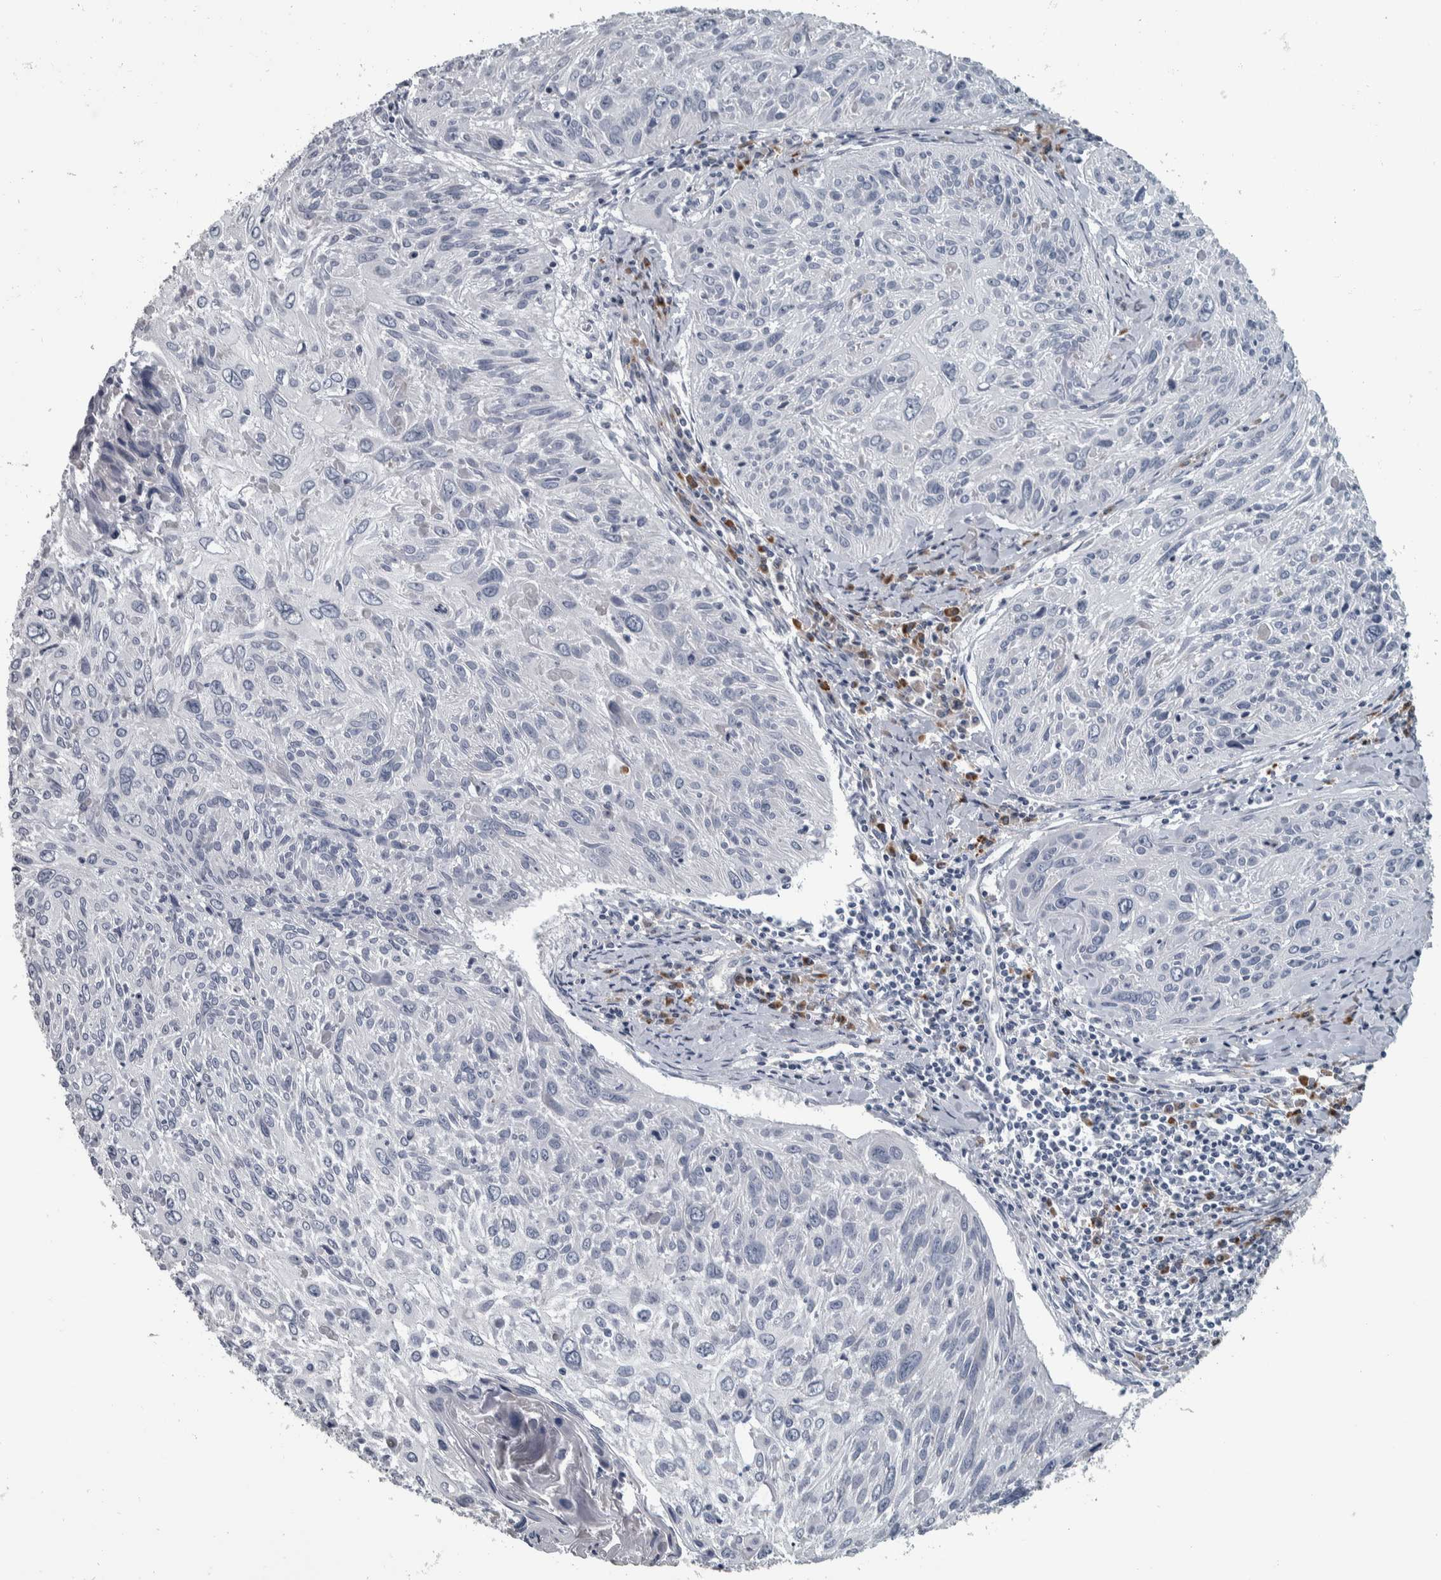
{"staining": {"intensity": "negative", "quantity": "none", "location": "none"}, "tissue": "cervical cancer", "cell_type": "Tumor cells", "image_type": "cancer", "snomed": [{"axis": "morphology", "description": "Squamous cell carcinoma, NOS"}, {"axis": "topography", "description": "Cervix"}], "caption": "Cervical cancer was stained to show a protein in brown. There is no significant expression in tumor cells.", "gene": "CAVIN4", "patient": {"sex": "female", "age": 51}}